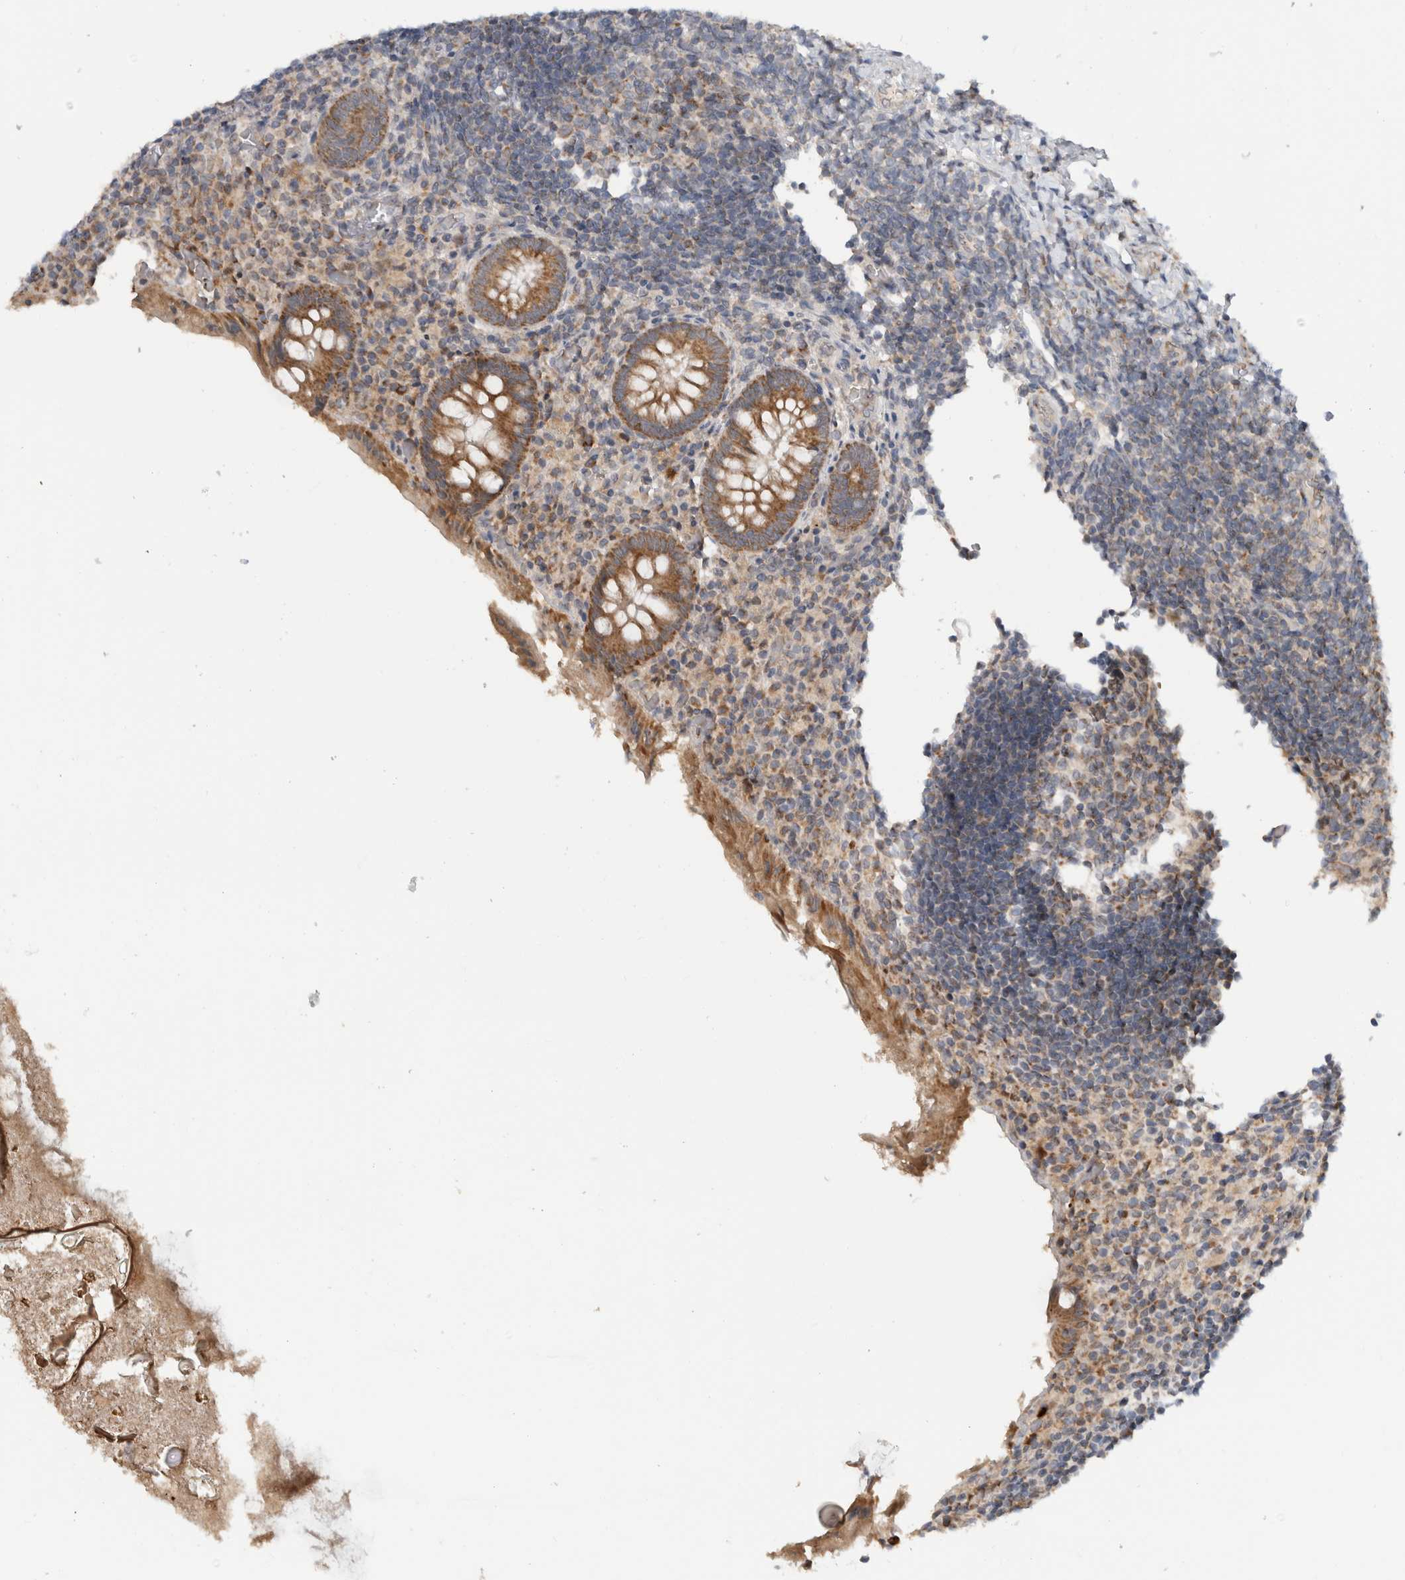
{"staining": {"intensity": "moderate", "quantity": ">75%", "location": "cytoplasmic/membranous"}, "tissue": "appendix", "cell_type": "Glandular cells", "image_type": "normal", "snomed": [{"axis": "morphology", "description": "Normal tissue, NOS"}, {"axis": "topography", "description": "Appendix"}], "caption": "Immunohistochemical staining of unremarkable appendix displays medium levels of moderate cytoplasmic/membranous staining in approximately >75% of glandular cells. The protein of interest is shown in brown color, while the nuclei are stained blue.", "gene": "CMC2", "patient": {"sex": "female", "age": 17}}